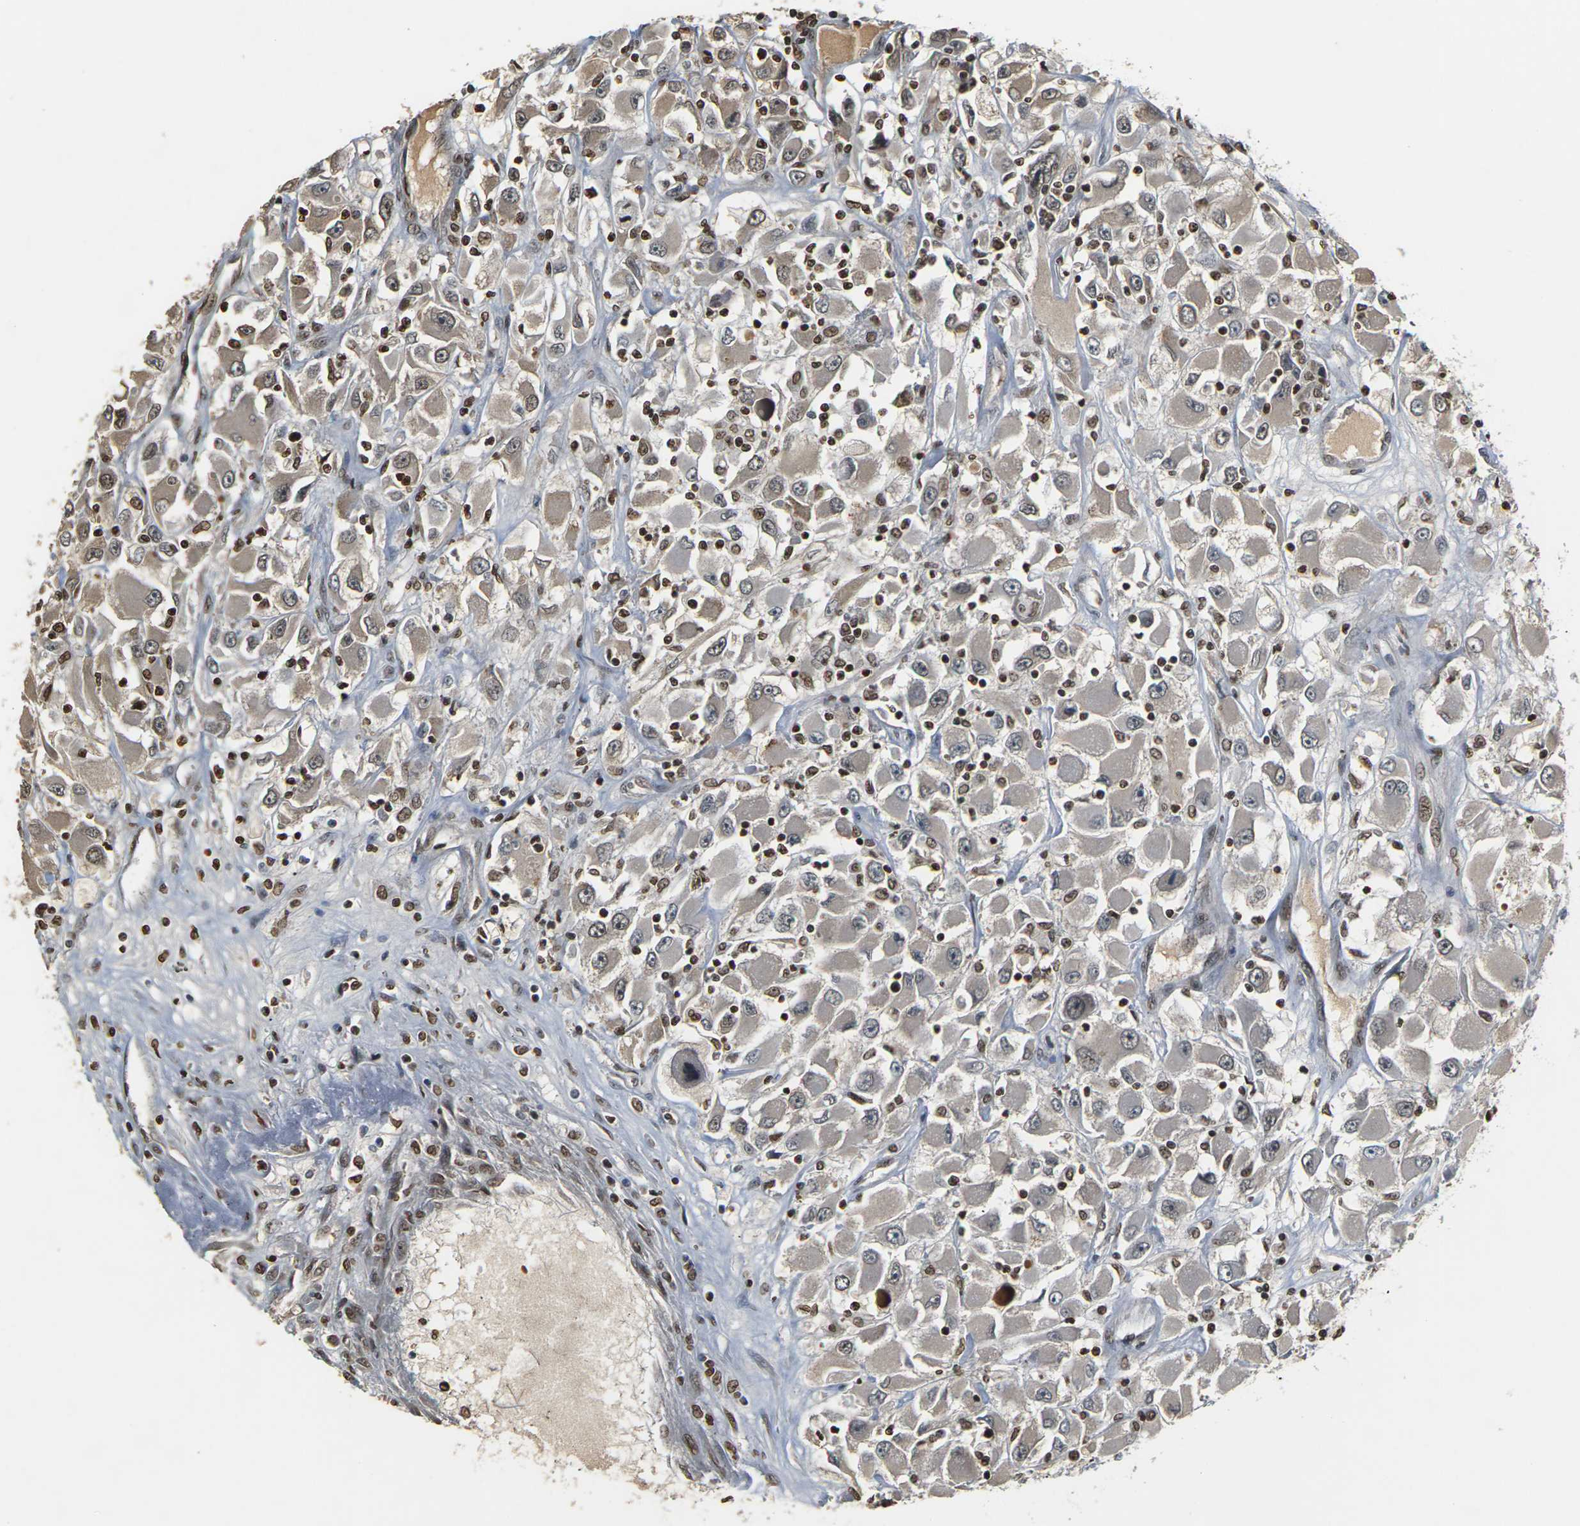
{"staining": {"intensity": "moderate", "quantity": "<25%", "location": "nuclear"}, "tissue": "renal cancer", "cell_type": "Tumor cells", "image_type": "cancer", "snomed": [{"axis": "morphology", "description": "Adenocarcinoma, NOS"}, {"axis": "topography", "description": "Kidney"}], "caption": "Immunohistochemistry histopathology image of neoplastic tissue: renal cancer (adenocarcinoma) stained using IHC displays low levels of moderate protein expression localized specifically in the nuclear of tumor cells, appearing as a nuclear brown color.", "gene": "NELFA", "patient": {"sex": "female", "age": 52}}